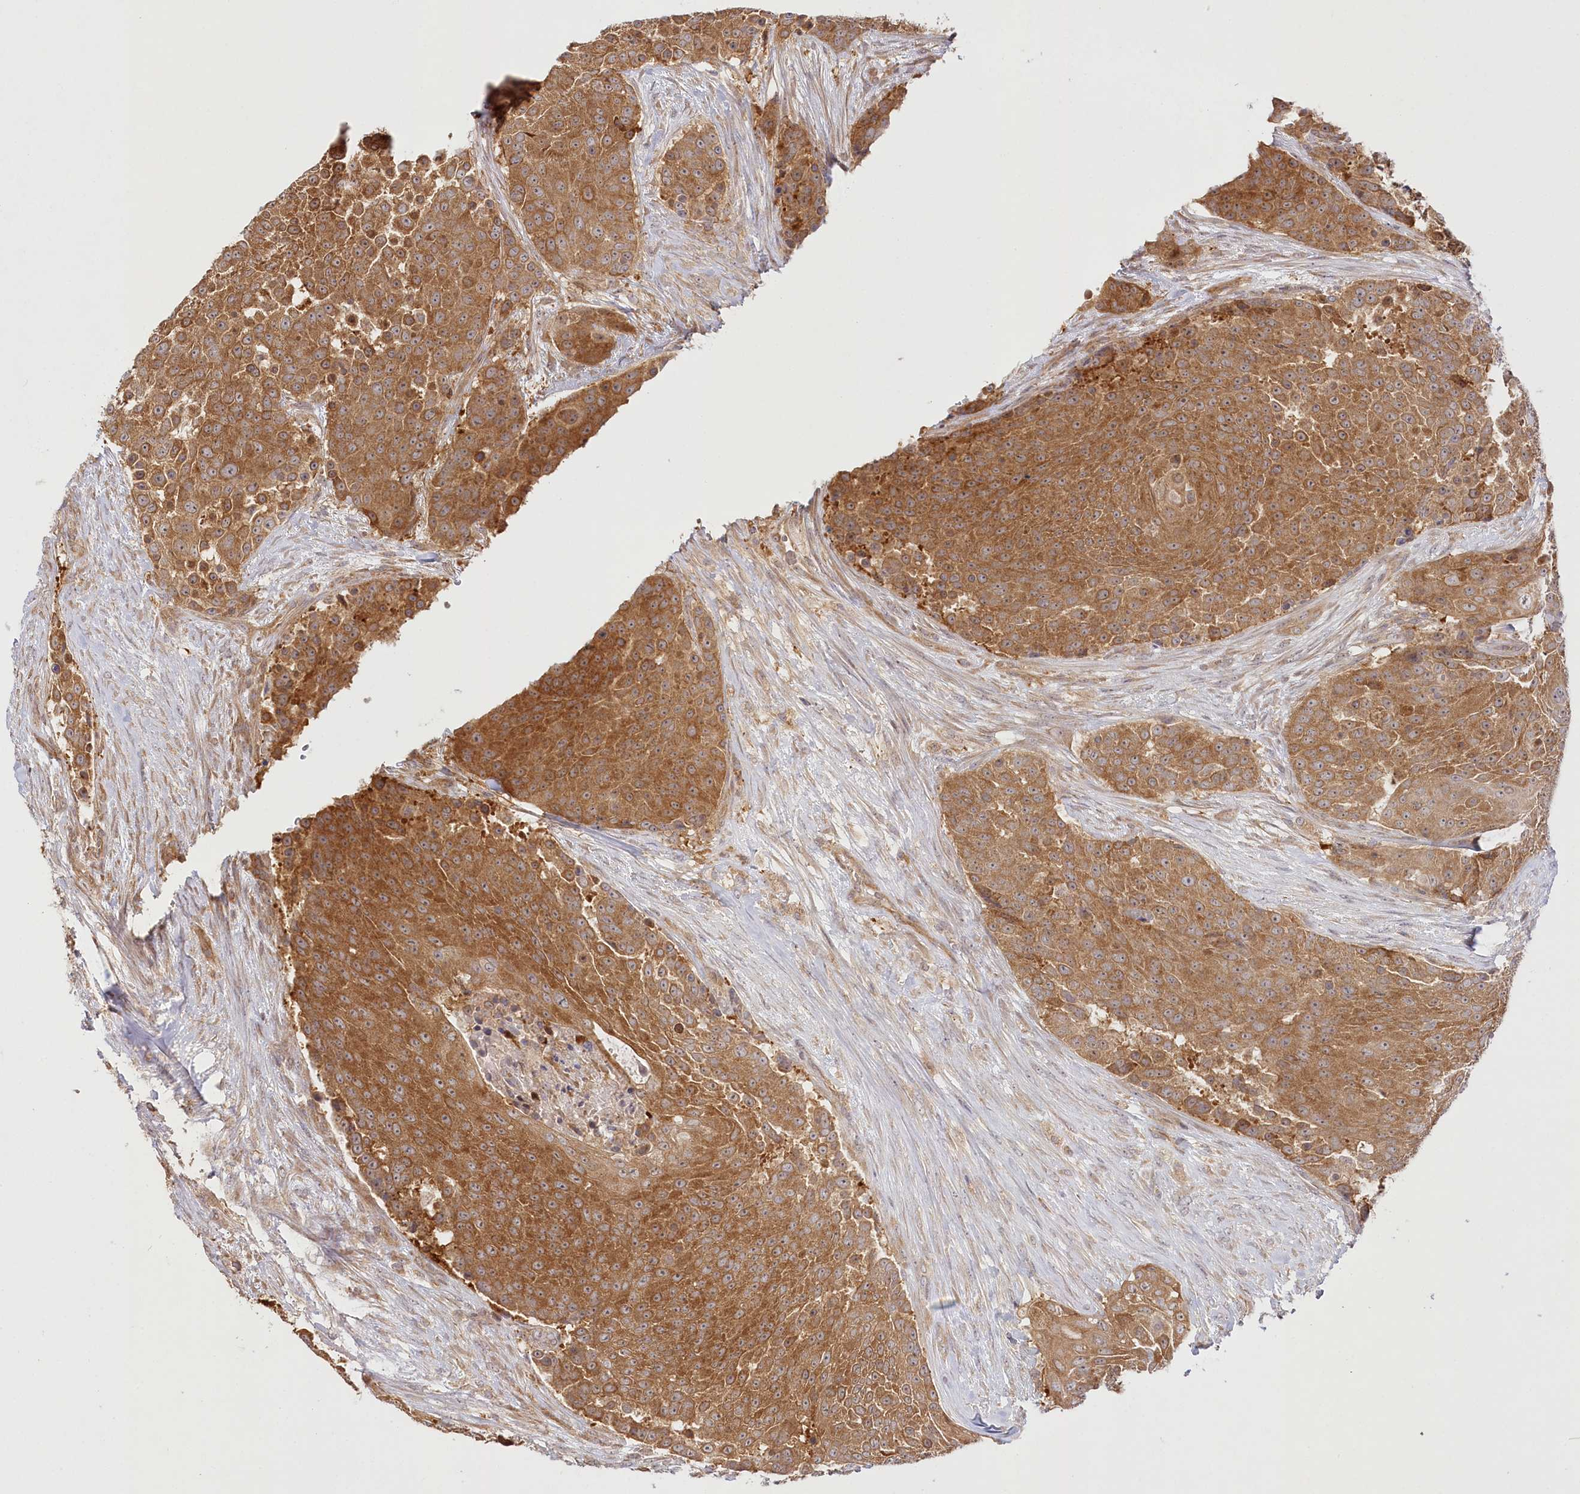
{"staining": {"intensity": "moderate", "quantity": ">75%", "location": "cytoplasmic/membranous"}, "tissue": "urothelial cancer", "cell_type": "Tumor cells", "image_type": "cancer", "snomed": [{"axis": "morphology", "description": "Urothelial carcinoma, High grade"}, {"axis": "topography", "description": "Urinary bladder"}], "caption": "High-magnification brightfield microscopy of urothelial cancer stained with DAB (brown) and counterstained with hematoxylin (blue). tumor cells exhibit moderate cytoplasmic/membranous positivity is identified in approximately>75% of cells. The staining was performed using DAB (3,3'-diaminobenzidine) to visualize the protein expression in brown, while the nuclei were stained in blue with hematoxylin (Magnification: 20x).", "gene": "INPP4B", "patient": {"sex": "female", "age": 63}}